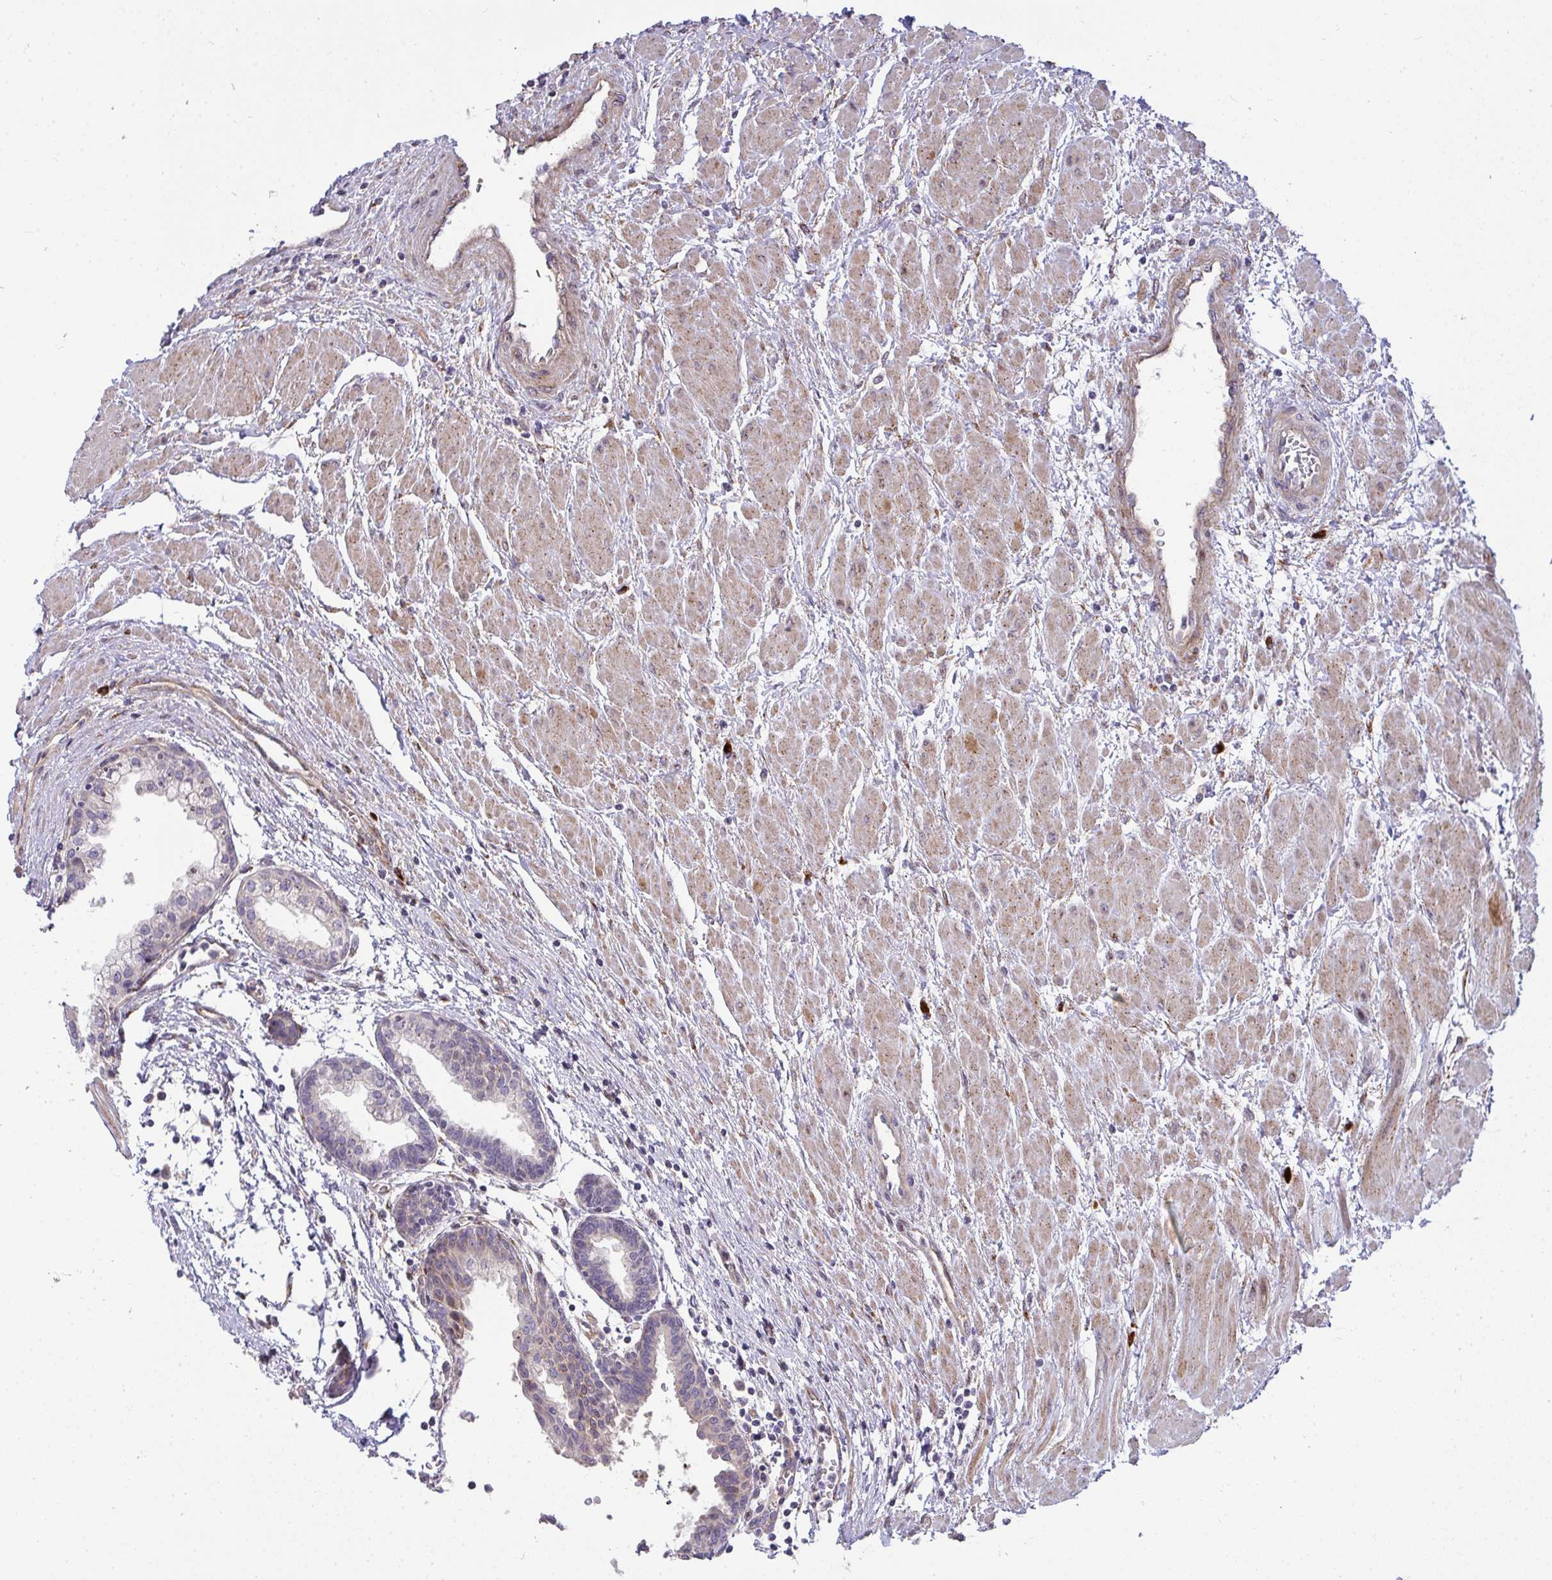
{"staining": {"intensity": "moderate", "quantity": "<25%", "location": "cytoplasmic/membranous"}, "tissue": "prostate cancer", "cell_type": "Tumor cells", "image_type": "cancer", "snomed": [{"axis": "morphology", "description": "Adenocarcinoma, High grade"}, {"axis": "topography", "description": "Prostate"}], "caption": "Protein staining exhibits moderate cytoplasmic/membranous staining in about <25% of tumor cells in prostate cancer (high-grade adenocarcinoma).", "gene": "SH2D1B", "patient": {"sex": "male", "age": 58}}